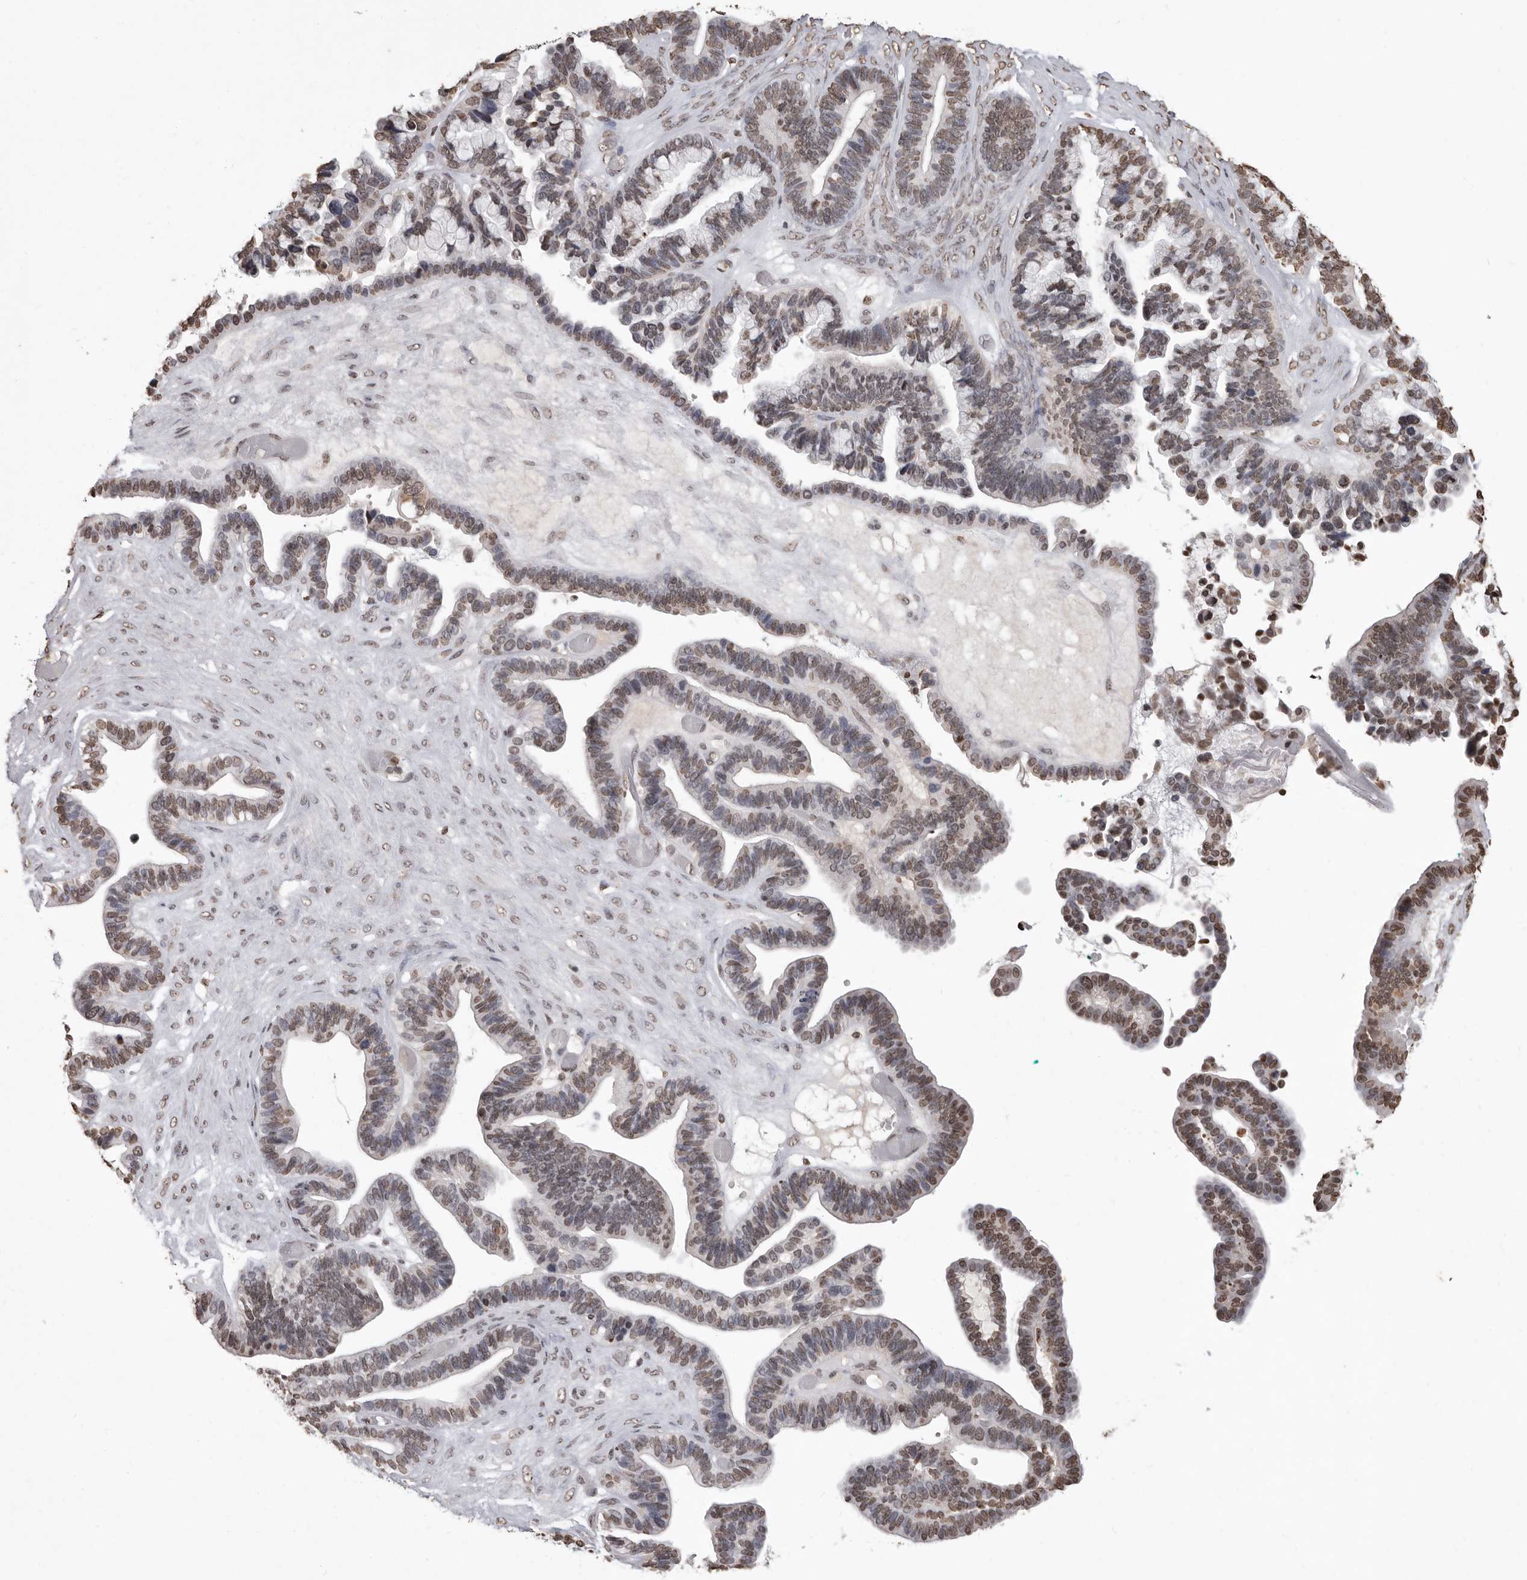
{"staining": {"intensity": "weak", "quantity": ">75%", "location": "nuclear"}, "tissue": "ovarian cancer", "cell_type": "Tumor cells", "image_type": "cancer", "snomed": [{"axis": "morphology", "description": "Cystadenocarcinoma, serous, NOS"}, {"axis": "topography", "description": "Ovary"}], "caption": "High-power microscopy captured an immunohistochemistry (IHC) micrograph of ovarian serous cystadenocarcinoma, revealing weak nuclear positivity in about >75% of tumor cells. The protein is stained brown, and the nuclei are stained in blue (DAB (3,3'-diaminobenzidine) IHC with brightfield microscopy, high magnification).", "gene": "WDR45", "patient": {"sex": "female", "age": 56}}